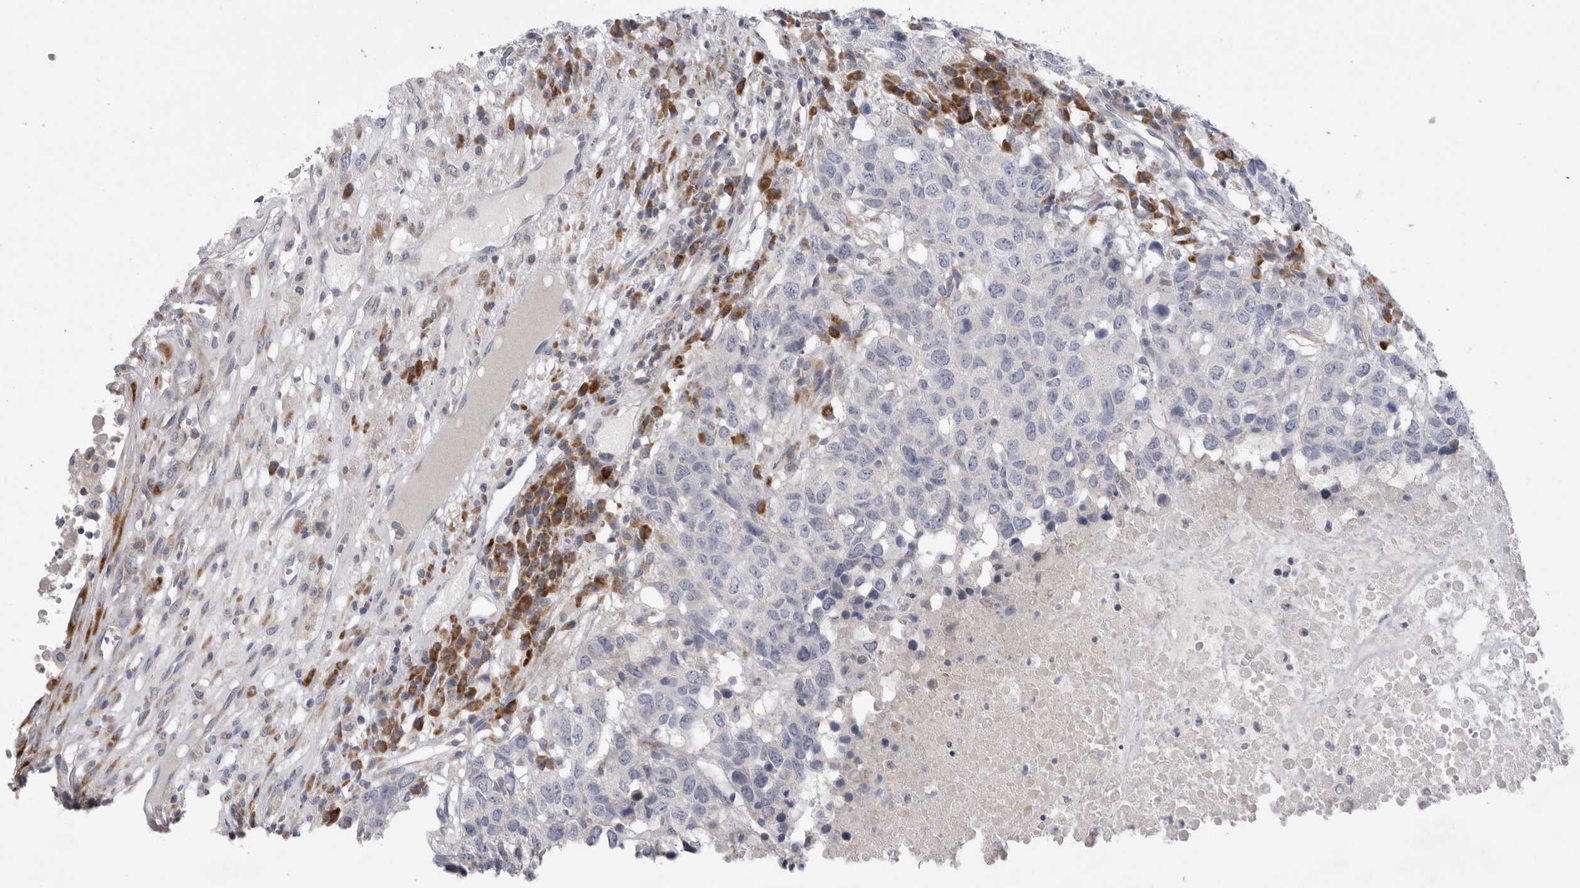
{"staining": {"intensity": "negative", "quantity": "none", "location": "none"}, "tissue": "head and neck cancer", "cell_type": "Tumor cells", "image_type": "cancer", "snomed": [{"axis": "morphology", "description": "Squamous cell carcinoma, NOS"}, {"axis": "topography", "description": "Head-Neck"}], "caption": "Tumor cells show no significant protein staining in squamous cell carcinoma (head and neck).", "gene": "USP24", "patient": {"sex": "male", "age": 66}}